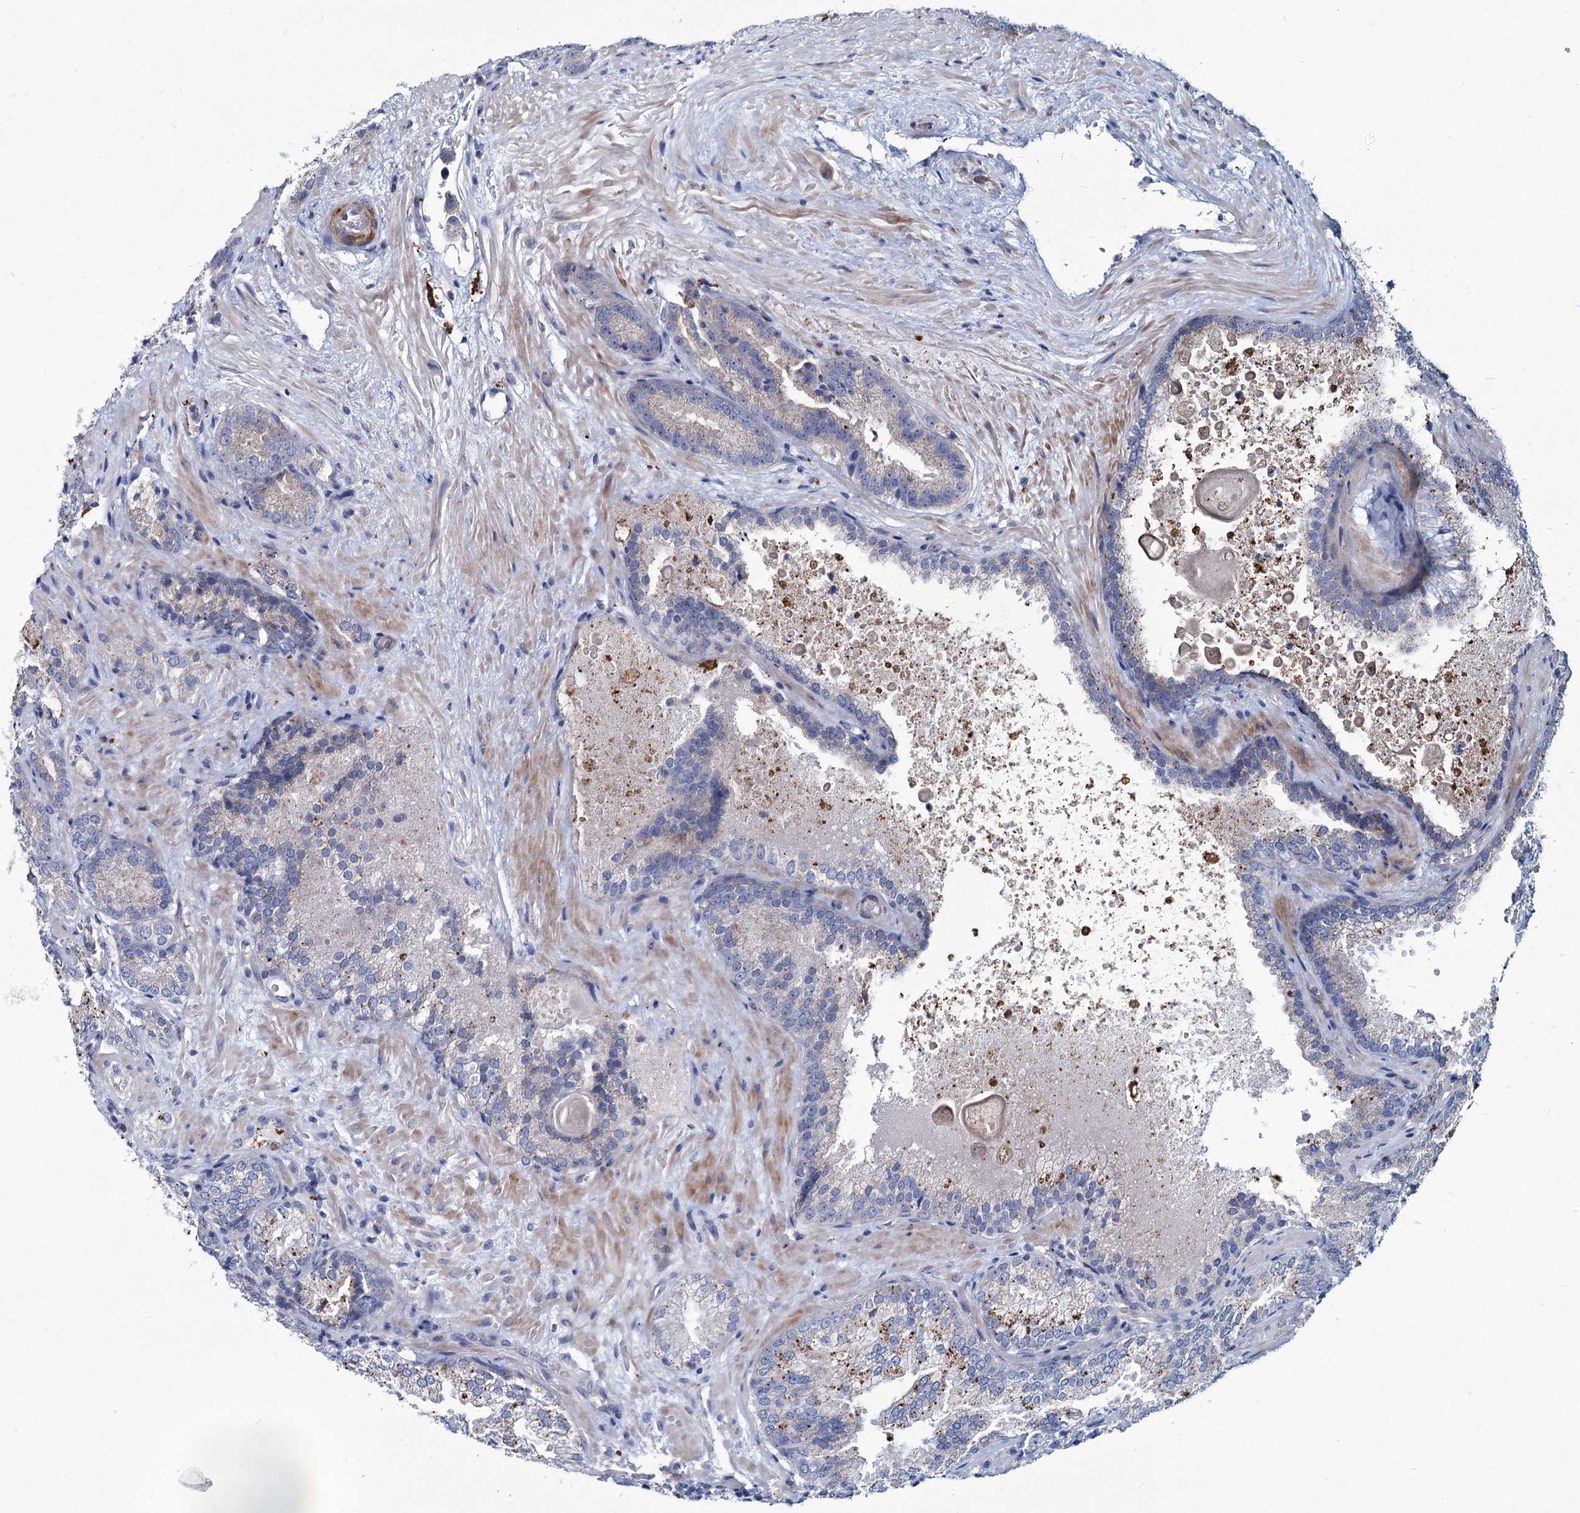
{"staining": {"intensity": "weak", "quantity": "<25%", "location": "cytoplasmic/membranous"}, "tissue": "prostate cancer", "cell_type": "Tumor cells", "image_type": "cancer", "snomed": [{"axis": "morphology", "description": "Adenocarcinoma, Low grade"}, {"axis": "topography", "description": "Prostate"}], "caption": "This is an immunohistochemistry micrograph of human adenocarcinoma (low-grade) (prostate). There is no positivity in tumor cells.", "gene": "AGBL4", "patient": {"sex": "male", "age": 74}}